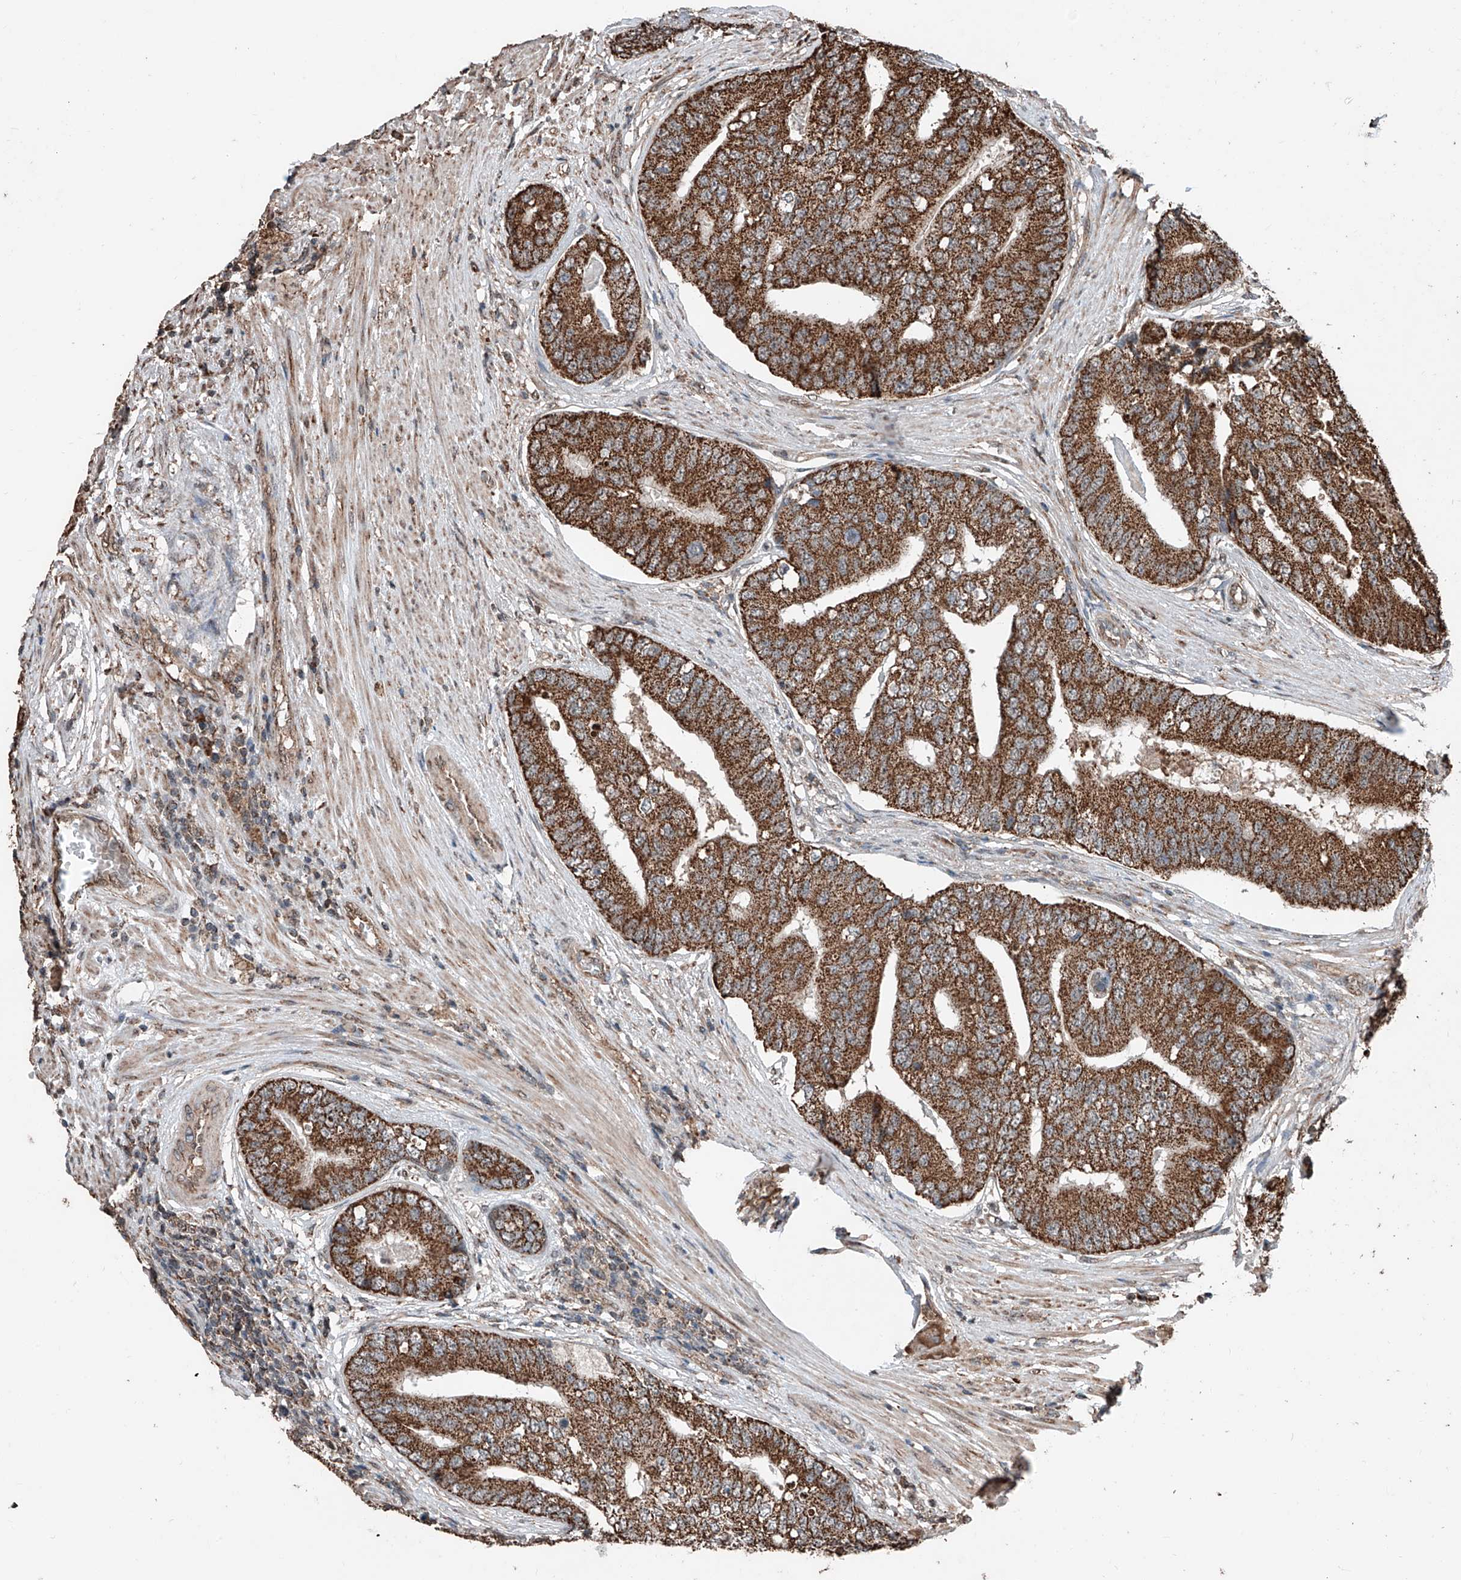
{"staining": {"intensity": "strong", "quantity": ">75%", "location": "cytoplasmic/membranous"}, "tissue": "prostate cancer", "cell_type": "Tumor cells", "image_type": "cancer", "snomed": [{"axis": "morphology", "description": "Adenocarcinoma, High grade"}, {"axis": "topography", "description": "Prostate"}], "caption": "Immunohistochemistry (IHC) histopathology image of human high-grade adenocarcinoma (prostate) stained for a protein (brown), which exhibits high levels of strong cytoplasmic/membranous expression in about >75% of tumor cells.", "gene": "ZNF445", "patient": {"sex": "male", "age": 70}}